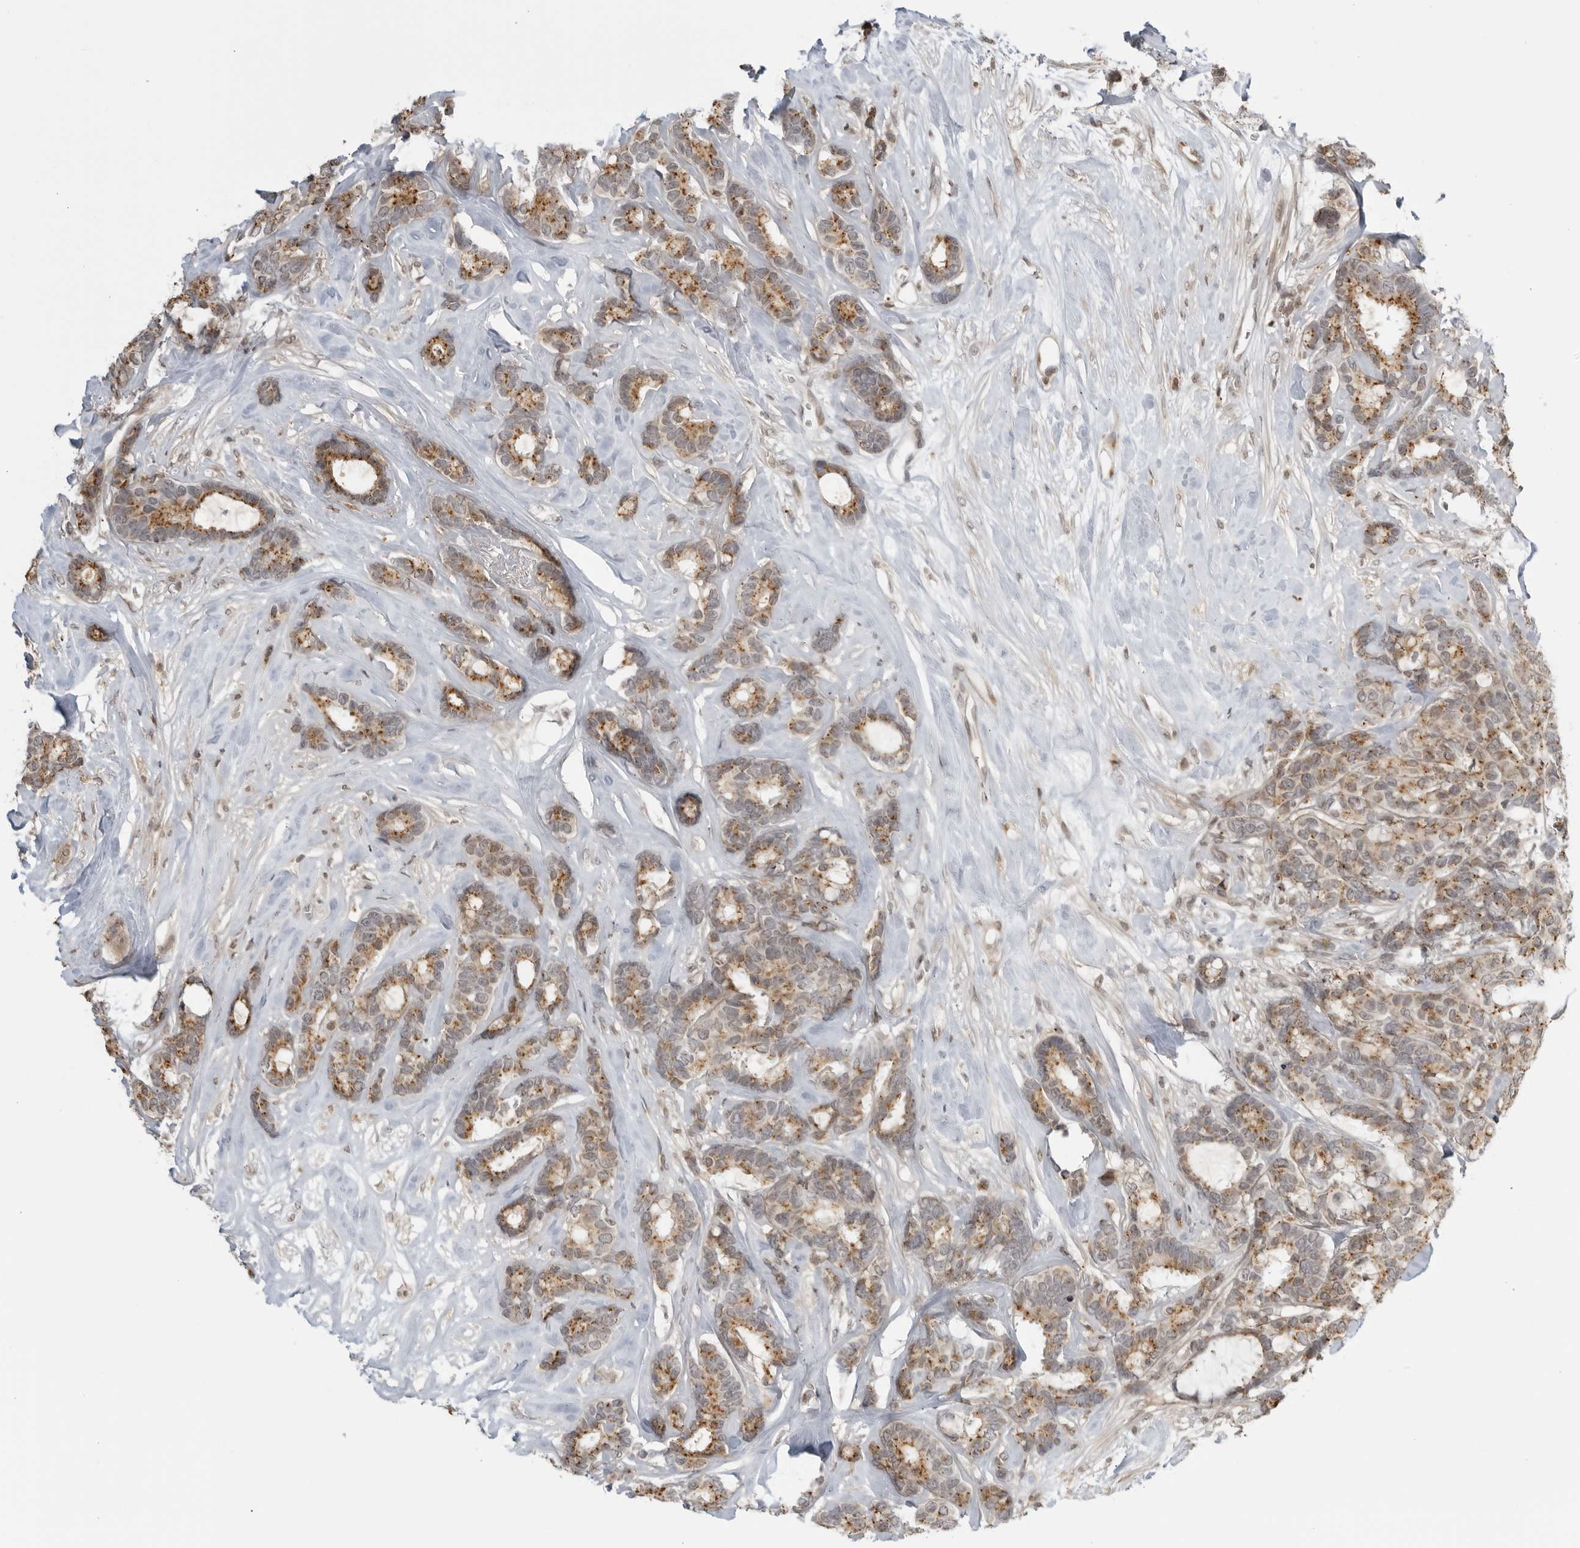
{"staining": {"intensity": "moderate", "quantity": ">75%", "location": "cytoplasmic/membranous"}, "tissue": "breast cancer", "cell_type": "Tumor cells", "image_type": "cancer", "snomed": [{"axis": "morphology", "description": "Duct carcinoma"}, {"axis": "topography", "description": "Breast"}], "caption": "Protein analysis of breast infiltrating ductal carcinoma tissue exhibits moderate cytoplasmic/membranous staining in approximately >75% of tumor cells.", "gene": "TCF21", "patient": {"sex": "female", "age": 87}}